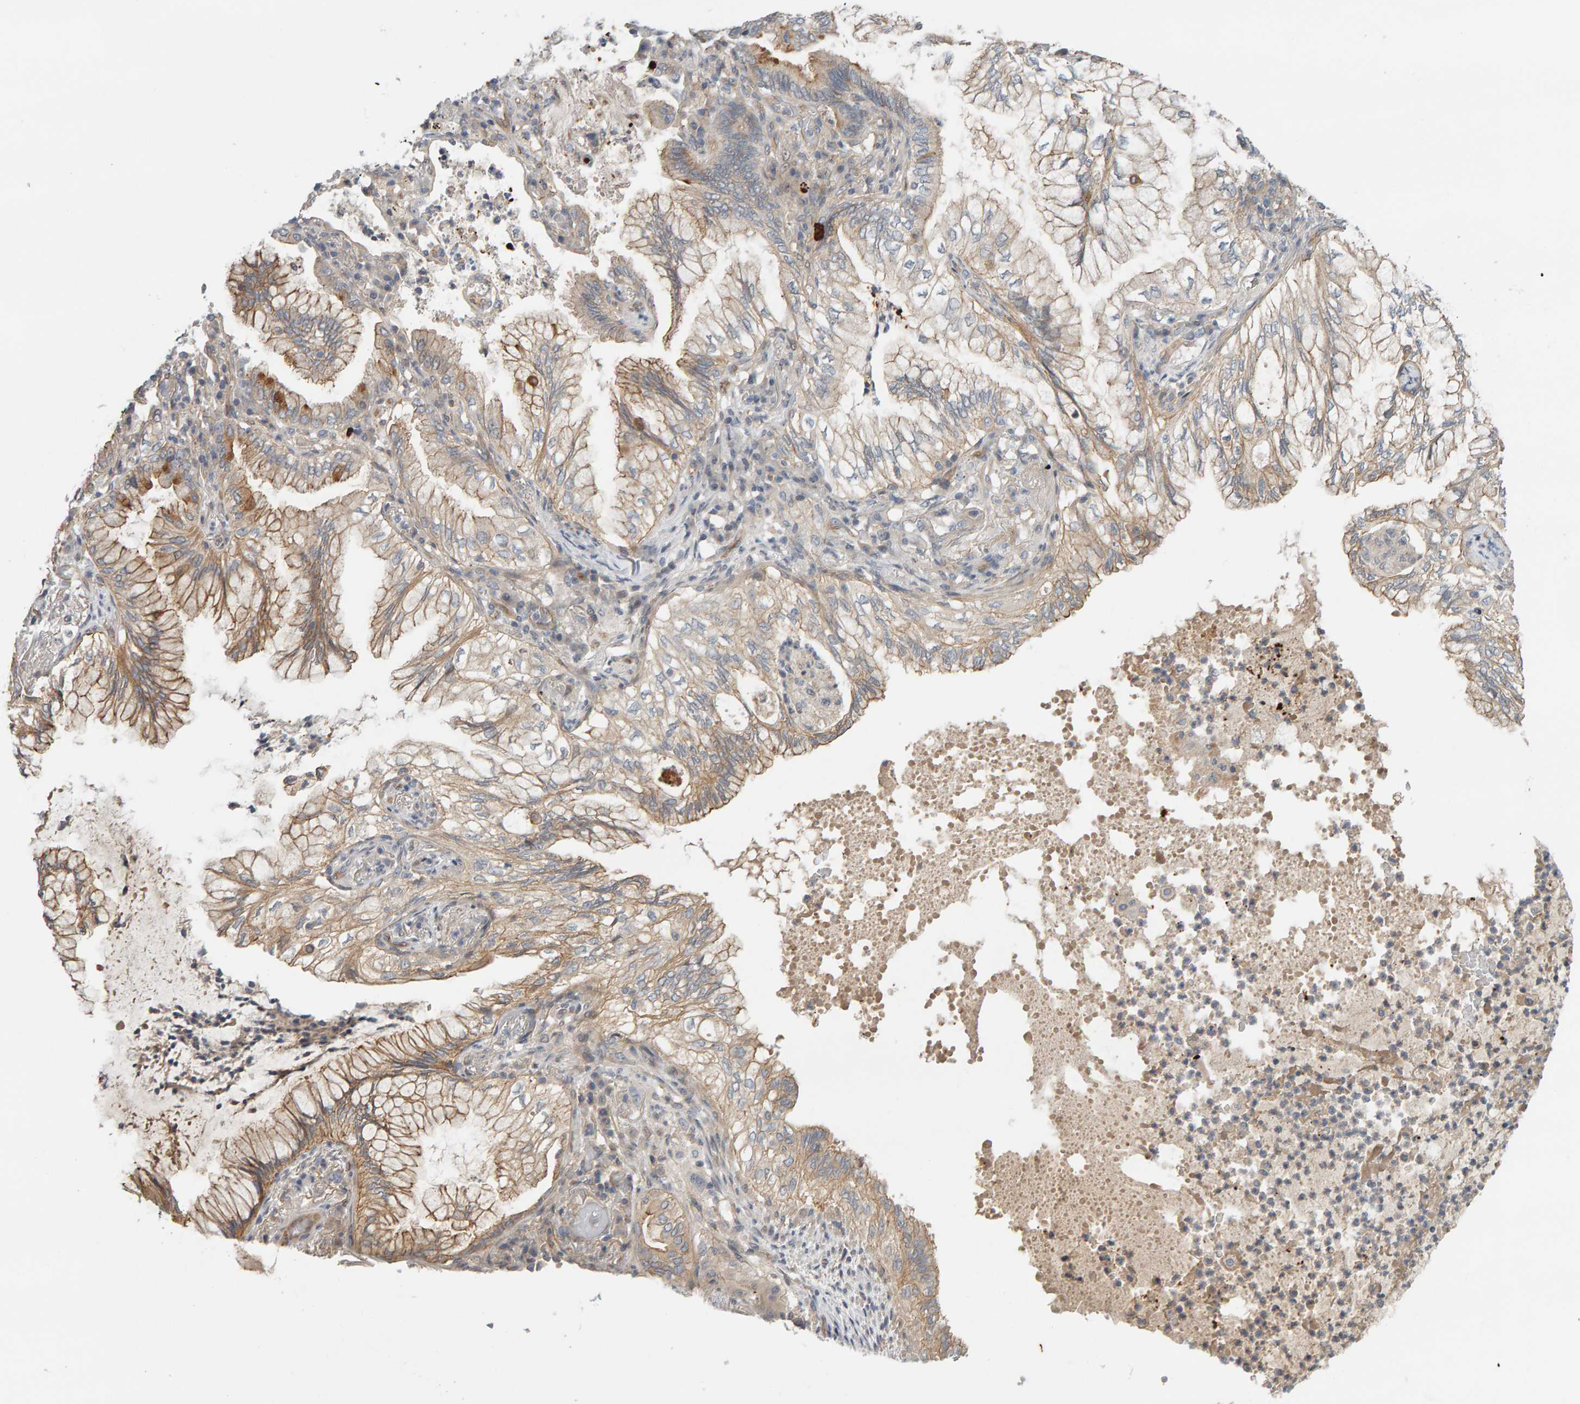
{"staining": {"intensity": "moderate", "quantity": ">75%", "location": "cytoplasmic/membranous"}, "tissue": "lung cancer", "cell_type": "Tumor cells", "image_type": "cancer", "snomed": [{"axis": "morphology", "description": "Adenocarcinoma, NOS"}, {"axis": "topography", "description": "Lung"}], "caption": "Lung adenocarcinoma was stained to show a protein in brown. There is medium levels of moderate cytoplasmic/membranous staining in approximately >75% of tumor cells. (DAB IHC with brightfield microscopy, high magnification).", "gene": "PPP1R16A", "patient": {"sex": "female", "age": 70}}